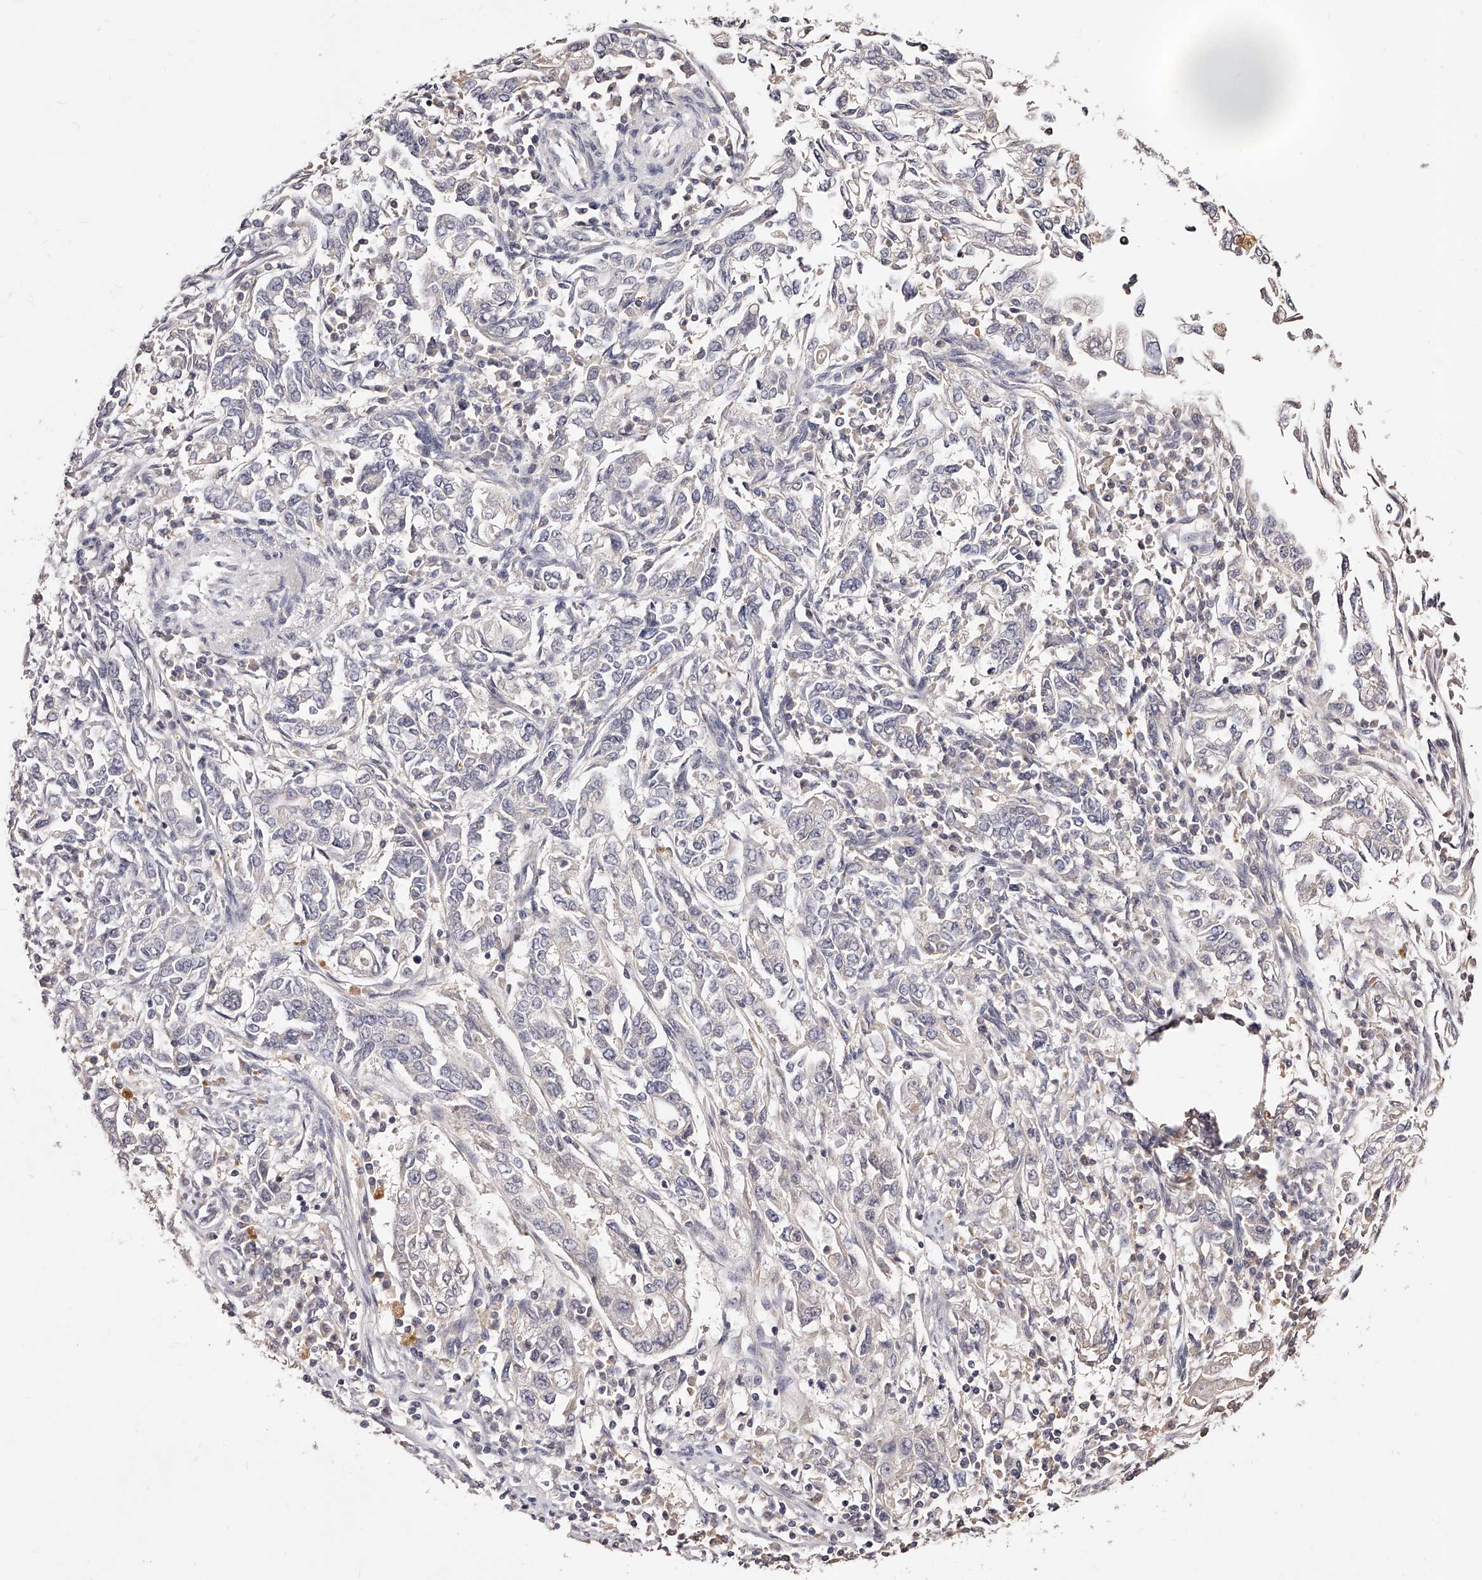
{"staining": {"intensity": "negative", "quantity": "none", "location": "none"}, "tissue": "endometrial cancer", "cell_type": "Tumor cells", "image_type": "cancer", "snomed": [{"axis": "morphology", "description": "Adenocarcinoma, NOS"}, {"axis": "topography", "description": "Endometrium"}], "caption": "High power microscopy image of an immunohistochemistry (IHC) histopathology image of adenocarcinoma (endometrial), revealing no significant expression in tumor cells.", "gene": "PHACTR1", "patient": {"sex": "female", "age": 49}}